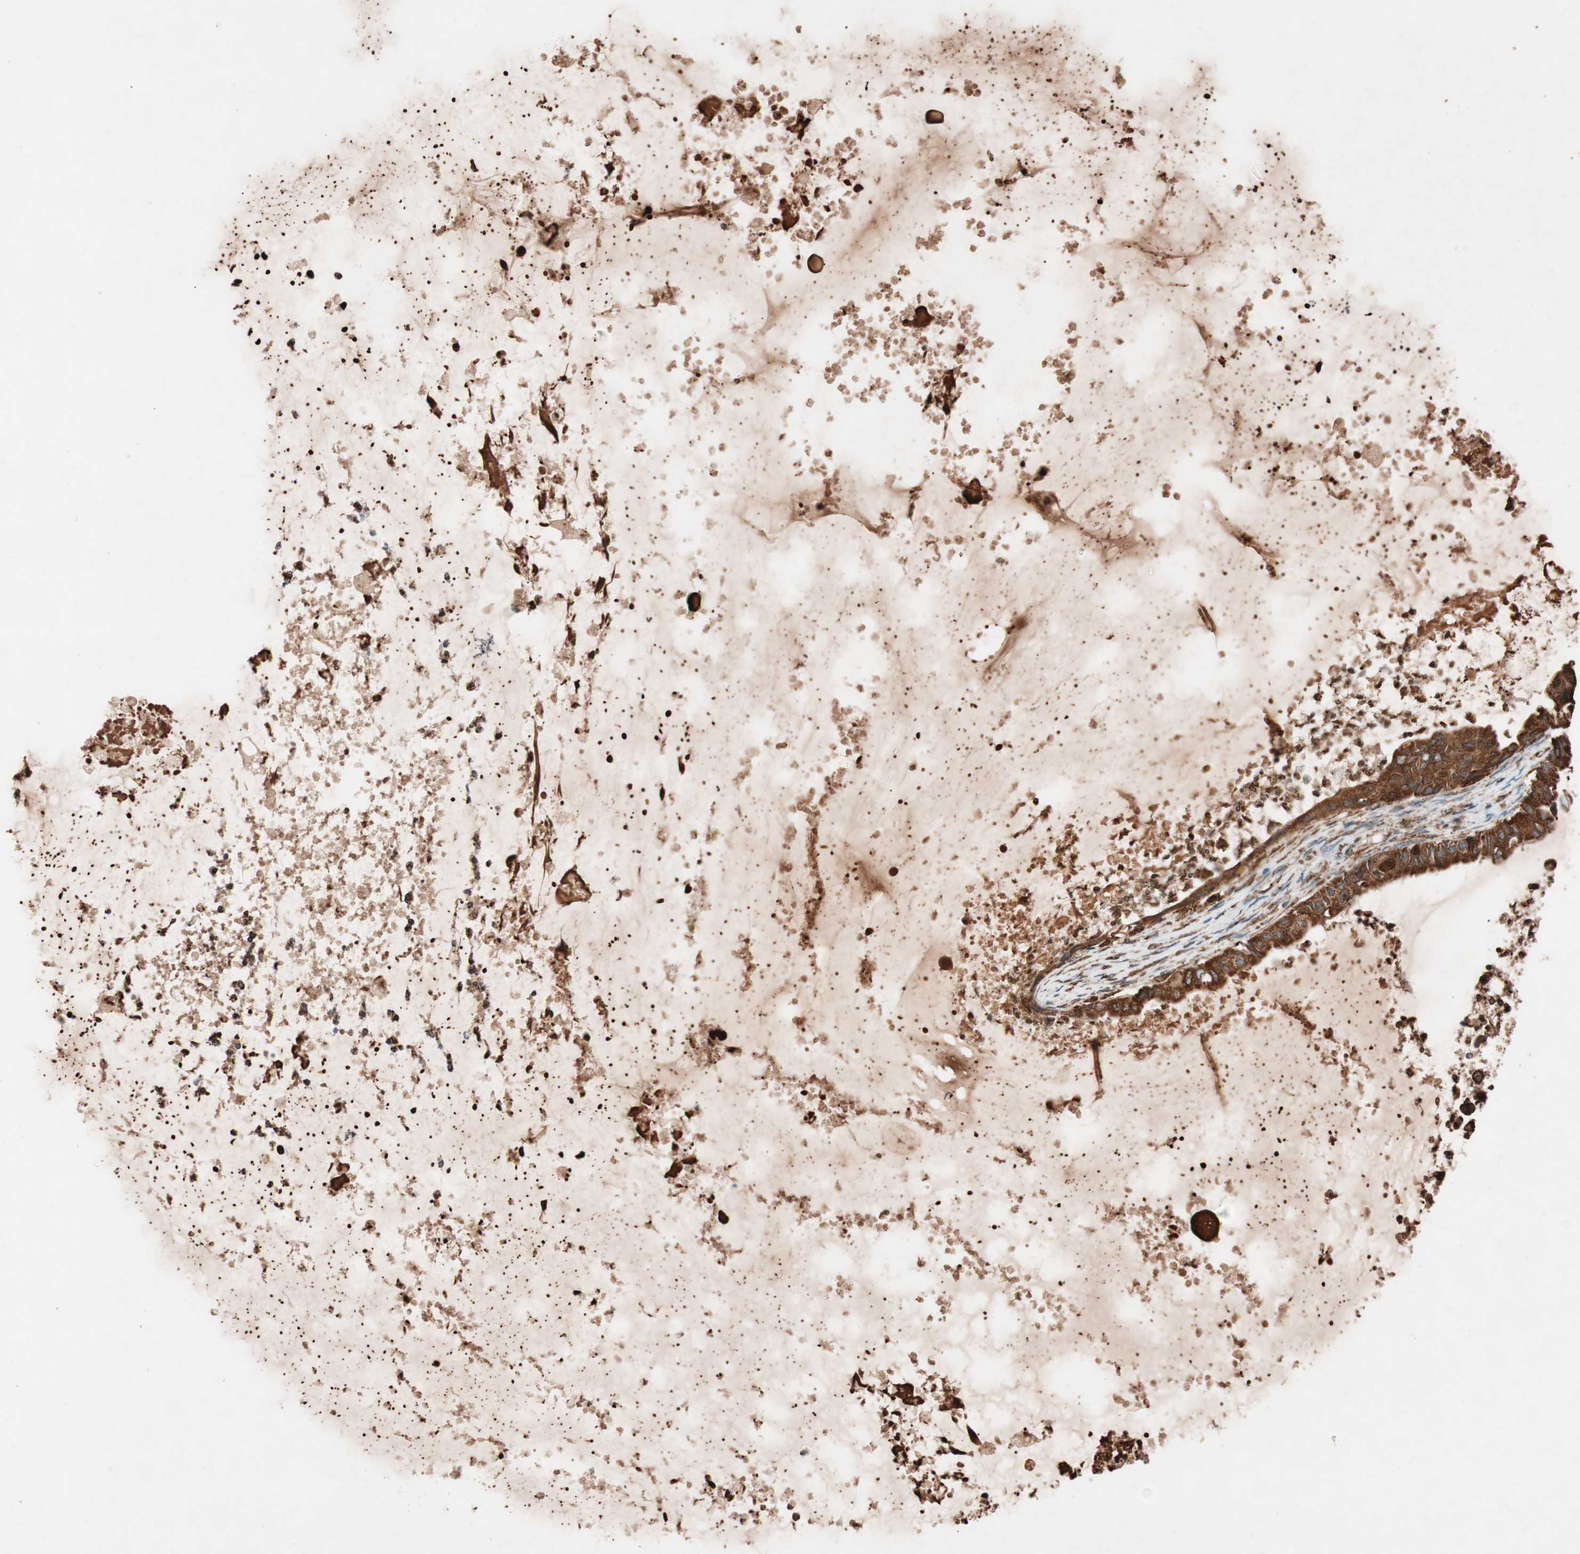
{"staining": {"intensity": "strong", "quantity": ">75%", "location": "cytoplasmic/membranous"}, "tissue": "ovarian cancer", "cell_type": "Tumor cells", "image_type": "cancer", "snomed": [{"axis": "morphology", "description": "Cystadenocarcinoma, mucinous, NOS"}, {"axis": "topography", "description": "Ovary"}], "caption": "A high amount of strong cytoplasmic/membranous positivity is seen in approximately >75% of tumor cells in mucinous cystadenocarcinoma (ovarian) tissue.", "gene": "VEGFA", "patient": {"sex": "female", "age": 80}}